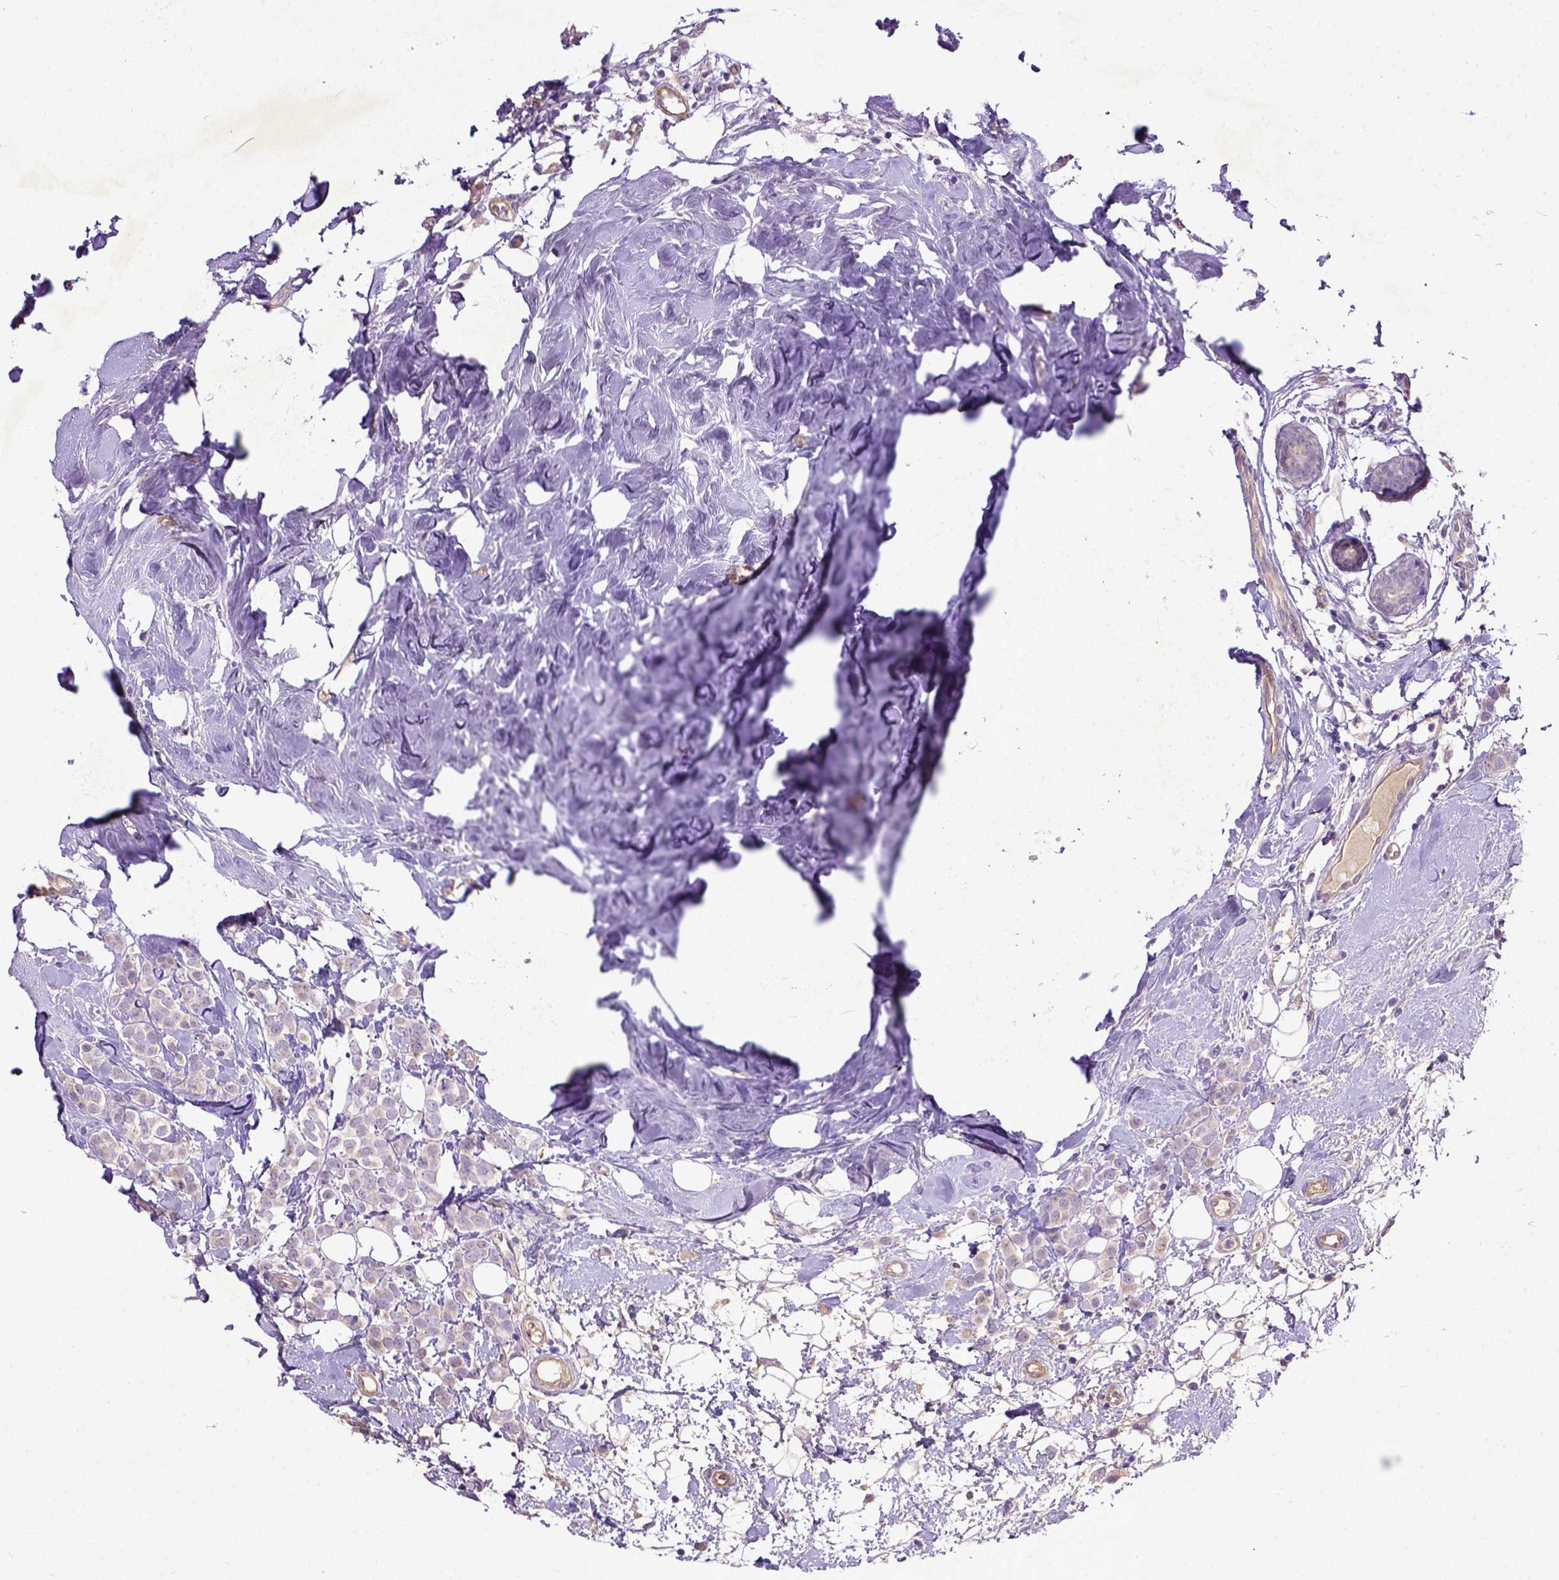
{"staining": {"intensity": "negative", "quantity": "none", "location": "none"}, "tissue": "breast cancer", "cell_type": "Tumor cells", "image_type": "cancer", "snomed": [{"axis": "morphology", "description": "Lobular carcinoma"}, {"axis": "topography", "description": "Breast"}], "caption": "There is no significant positivity in tumor cells of breast cancer (lobular carcinoma). (DAB (3,3'-diaminobenzidine) immunohistochemistry visualized using brightfield microscopy, high magnification).", "gene": "DEPDC1B", "patient": {"sex": "female", "age": 49}}